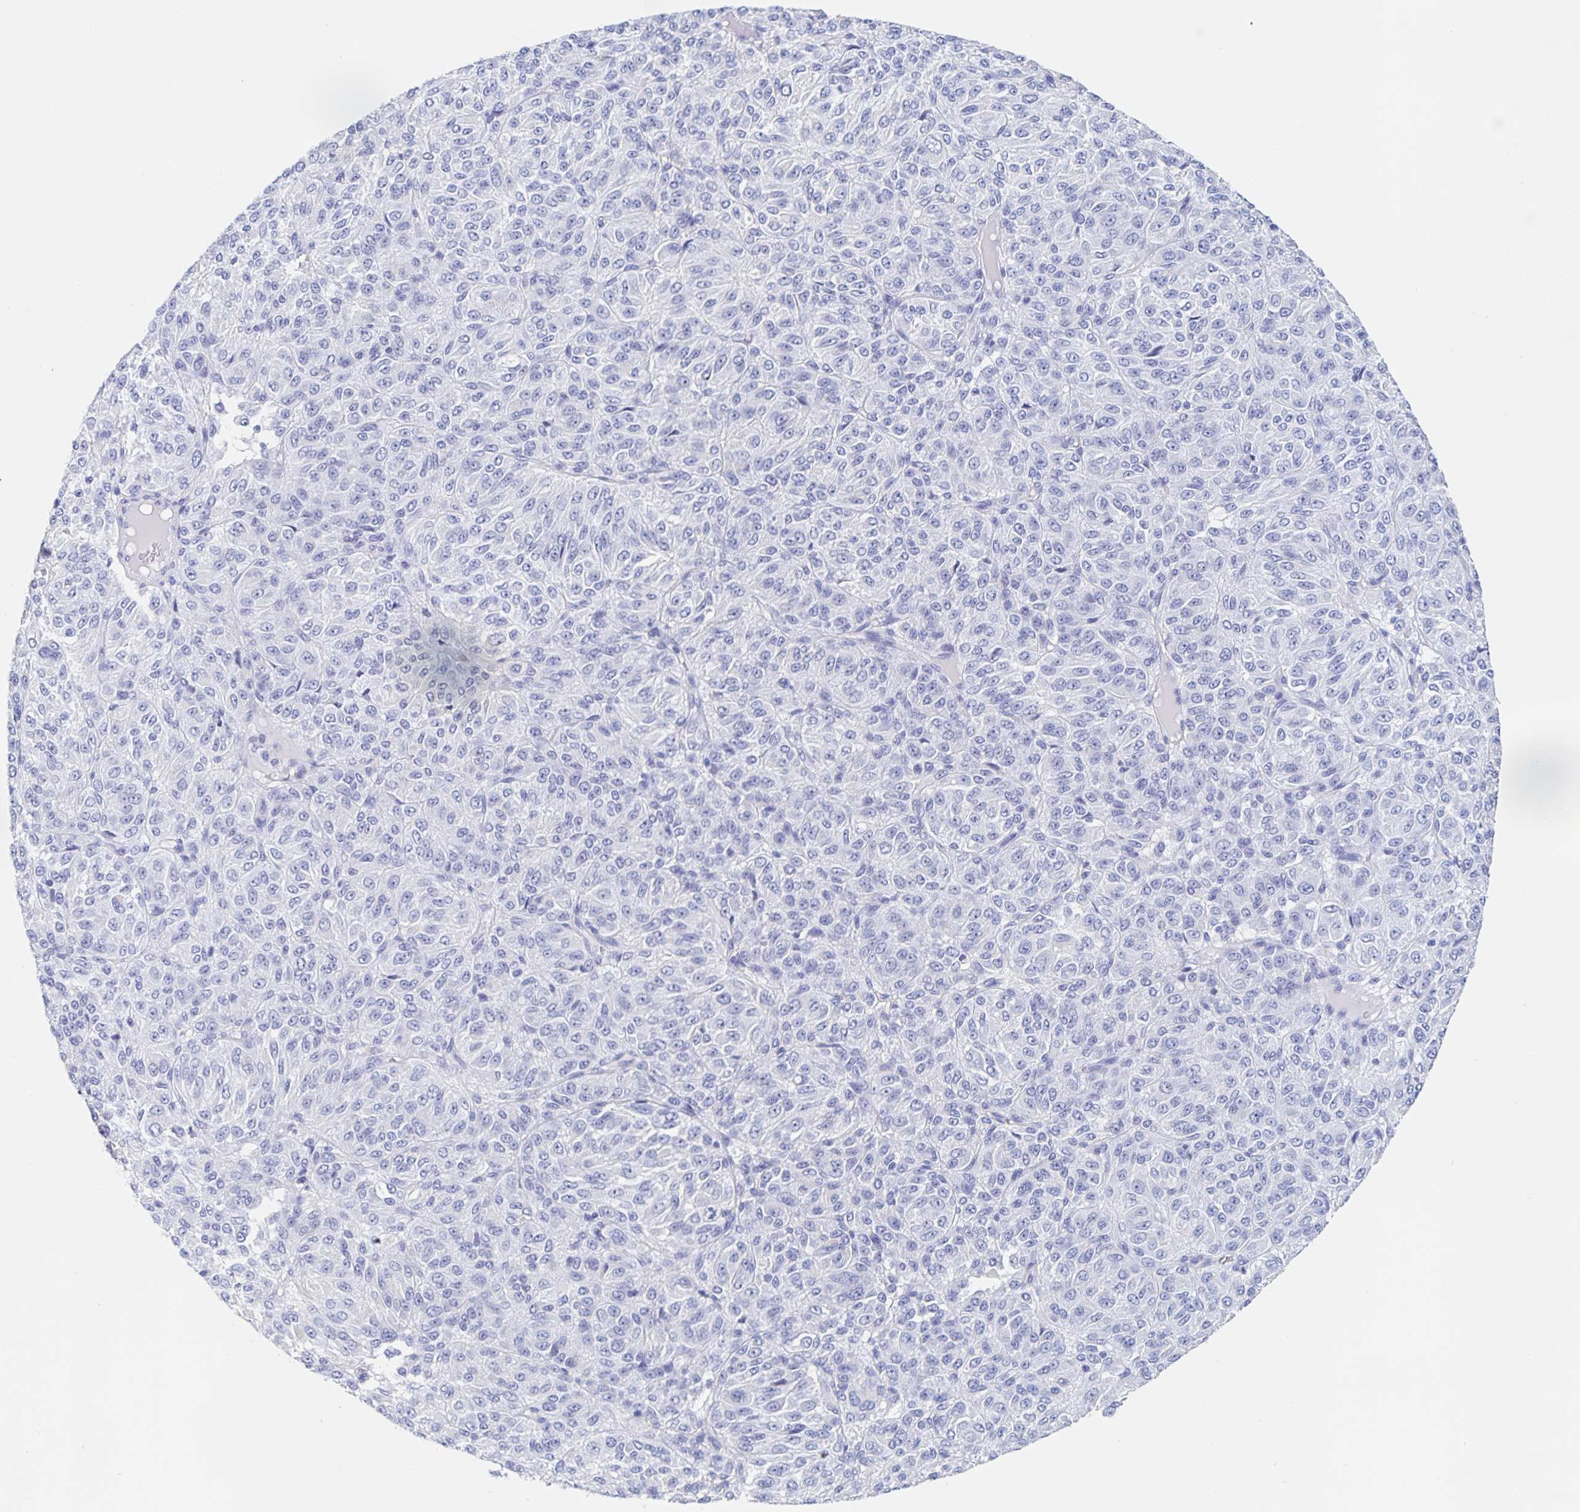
{"staining": {"intensity": "negative", "quantity": "none", "location": "none"}, "tissue": "melanoma", "cell_type": "Tumor cells", "image_type": "cancer", "snomed": [{"axis": "morphology", "description": "Malignant melanoma, Metastatic site"}, {"axis": "topography", "description": "Brain"}], "caption": "A micrograph of human malignant melanoma (metastatic site) is negative for staining in tumor cells.", "gene": "DMBT1", "patient": {"sex": "female", "age": 56}}